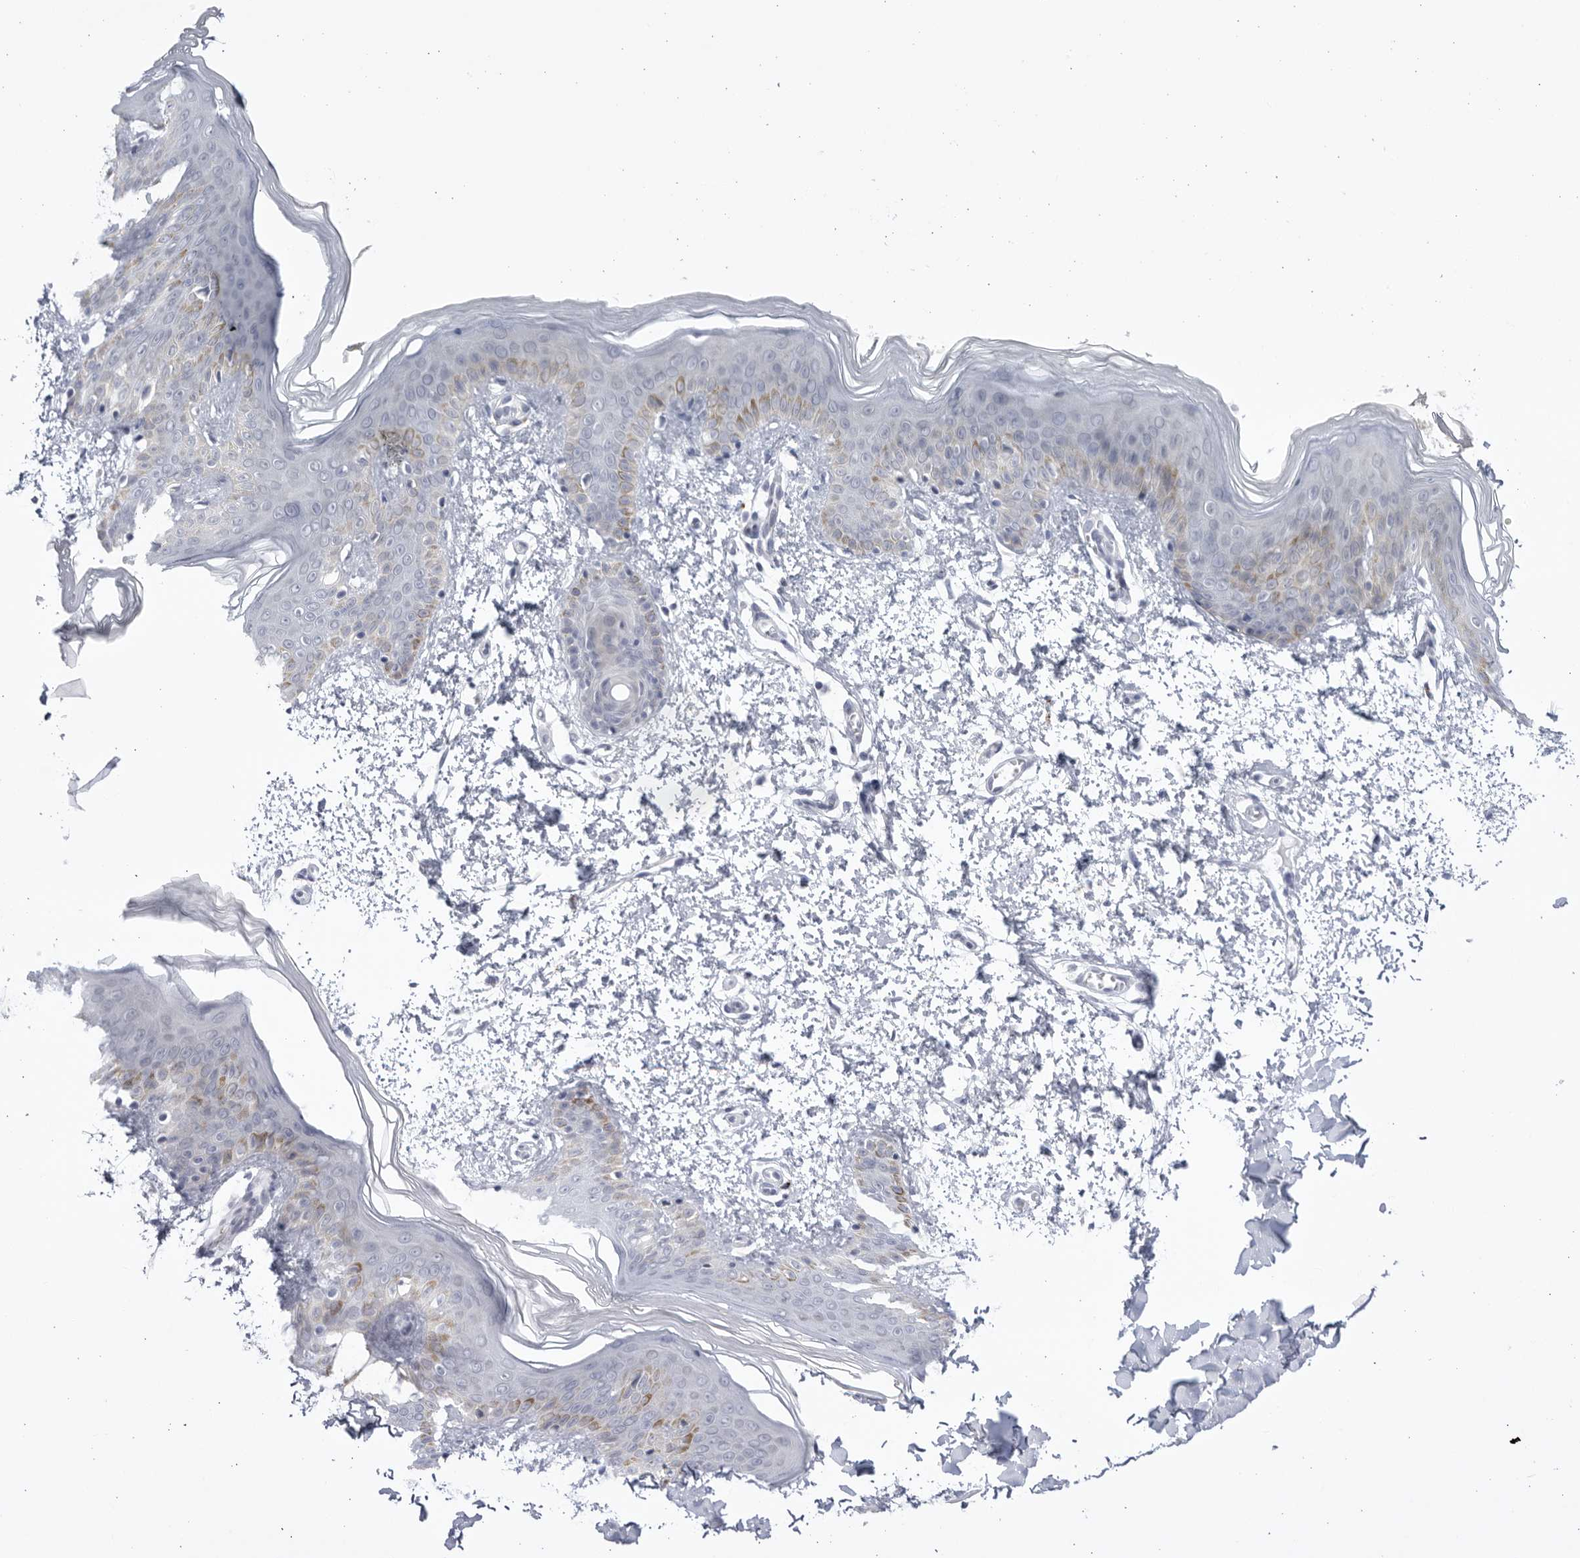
{"staining": {"intensity": "negative", "quantity": "none", "location": "none"}, "tissue": "skin", "cell_type": "Fibroblasts", "image_type": "normal", "snomed": [{"axis": "morphology", "description": "Normal tissue, NOS"}, {"axis": "morphology", "description": "Neoplasm, benign, NOS"}, {"axis": "topography", "description": "Skin"}, {"axis": "topography", "description": "Soft tissue"}], "caption": "Image shows no protein positivity in fibroblasts of unremarkable skin. (DAB immunohistochemistry (IHC) visualized using brightfield microscopy, high magnification).", "gene": "CCDC181", "patient": {"sex": "male", "age": 26}}